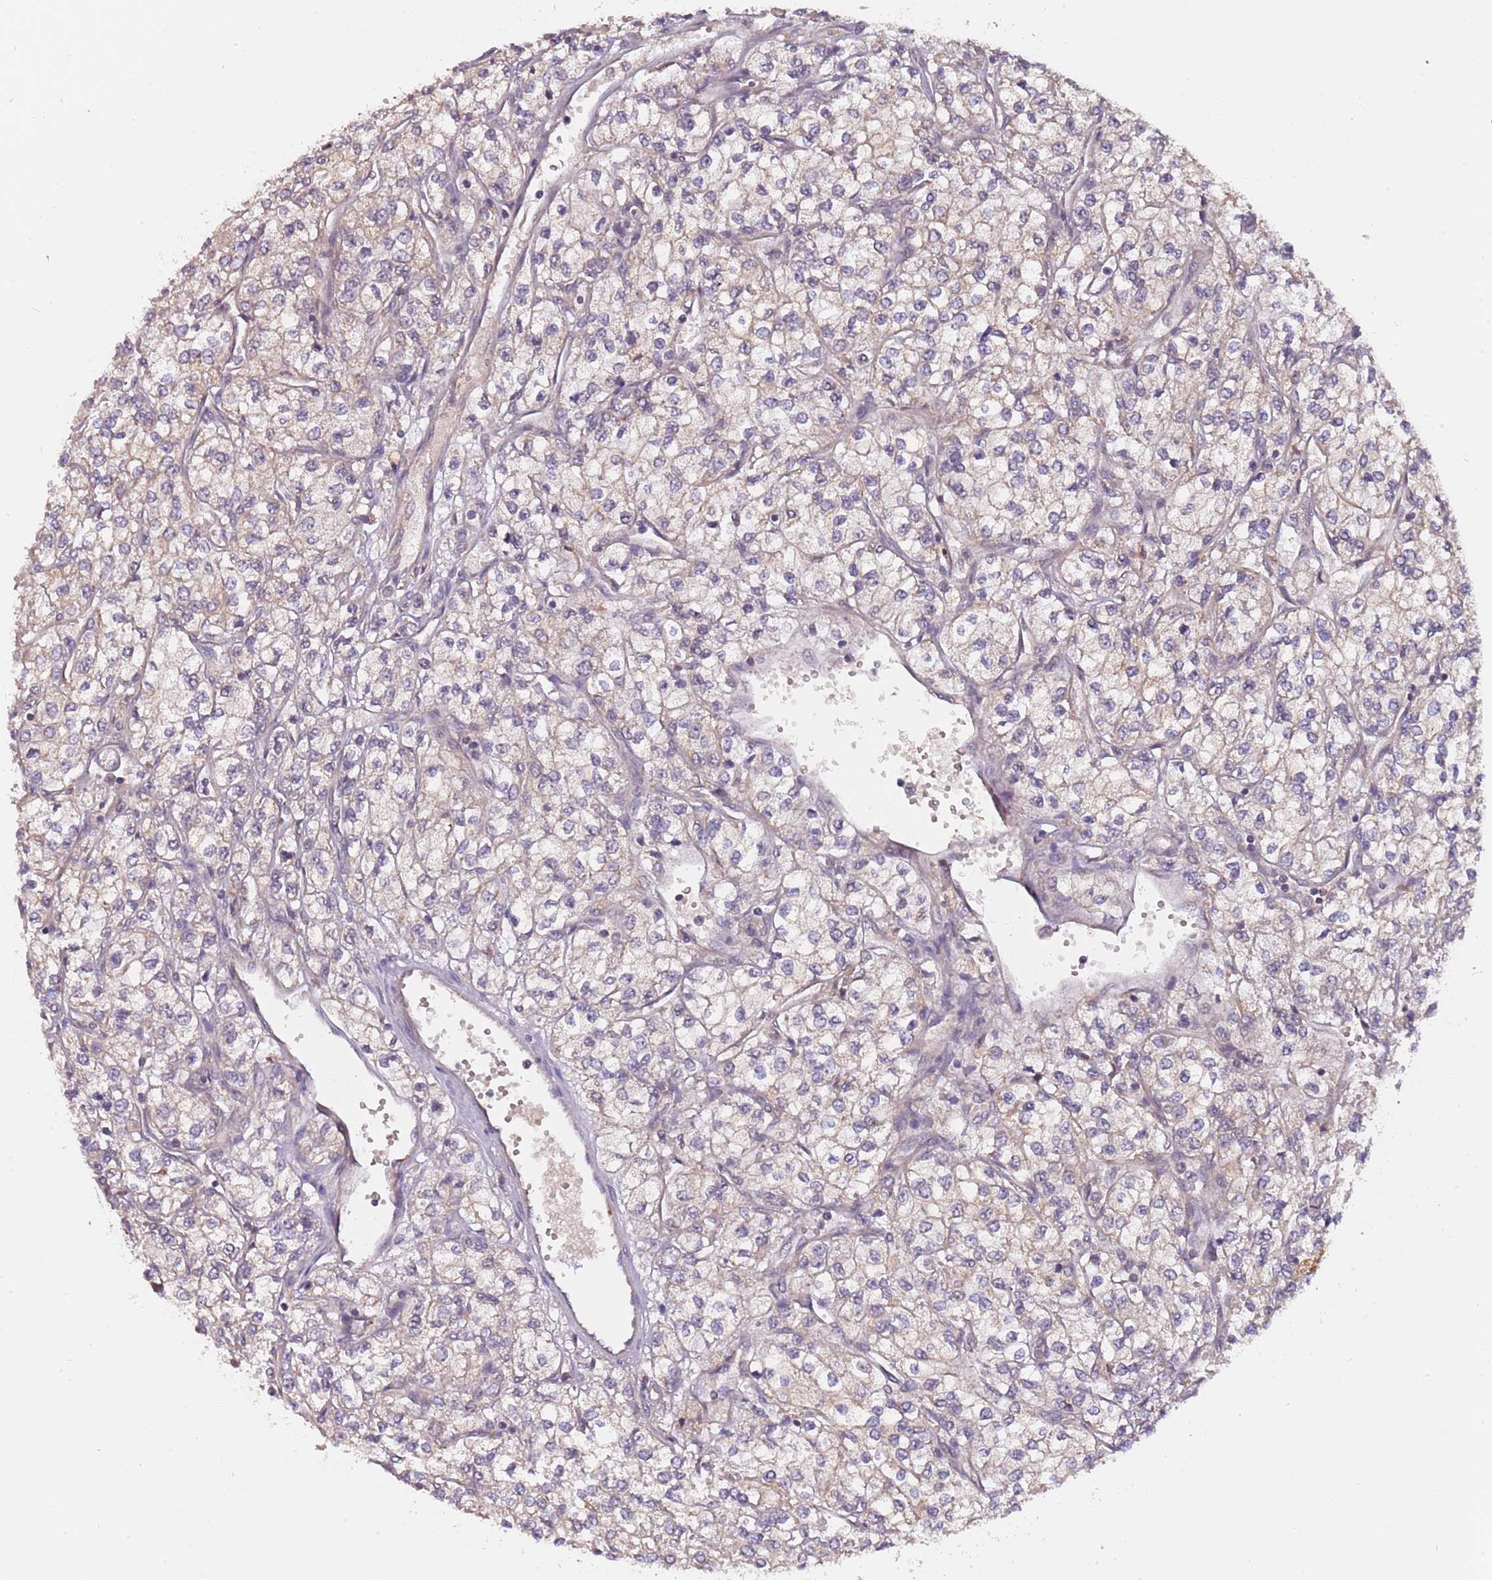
{"staining": {"intensity": "weak", "quantity": "<25%", "location": "cytoplasmic/membranous"}, "tissue": "renal cancer", "cell_type": "Tumor cells", "image_type": "cancer", "snomed": [{"axis": "morphology", "description": "Adenocarcinoma, NOS"}, {"axis": "topography", "description": "Kidney"}], "caption": "There is no significant expression in tumor cells of renal cancer (adenocarcinoma).", "gene": "RNF181", "patient": {"sex": "male", "age": 80}}